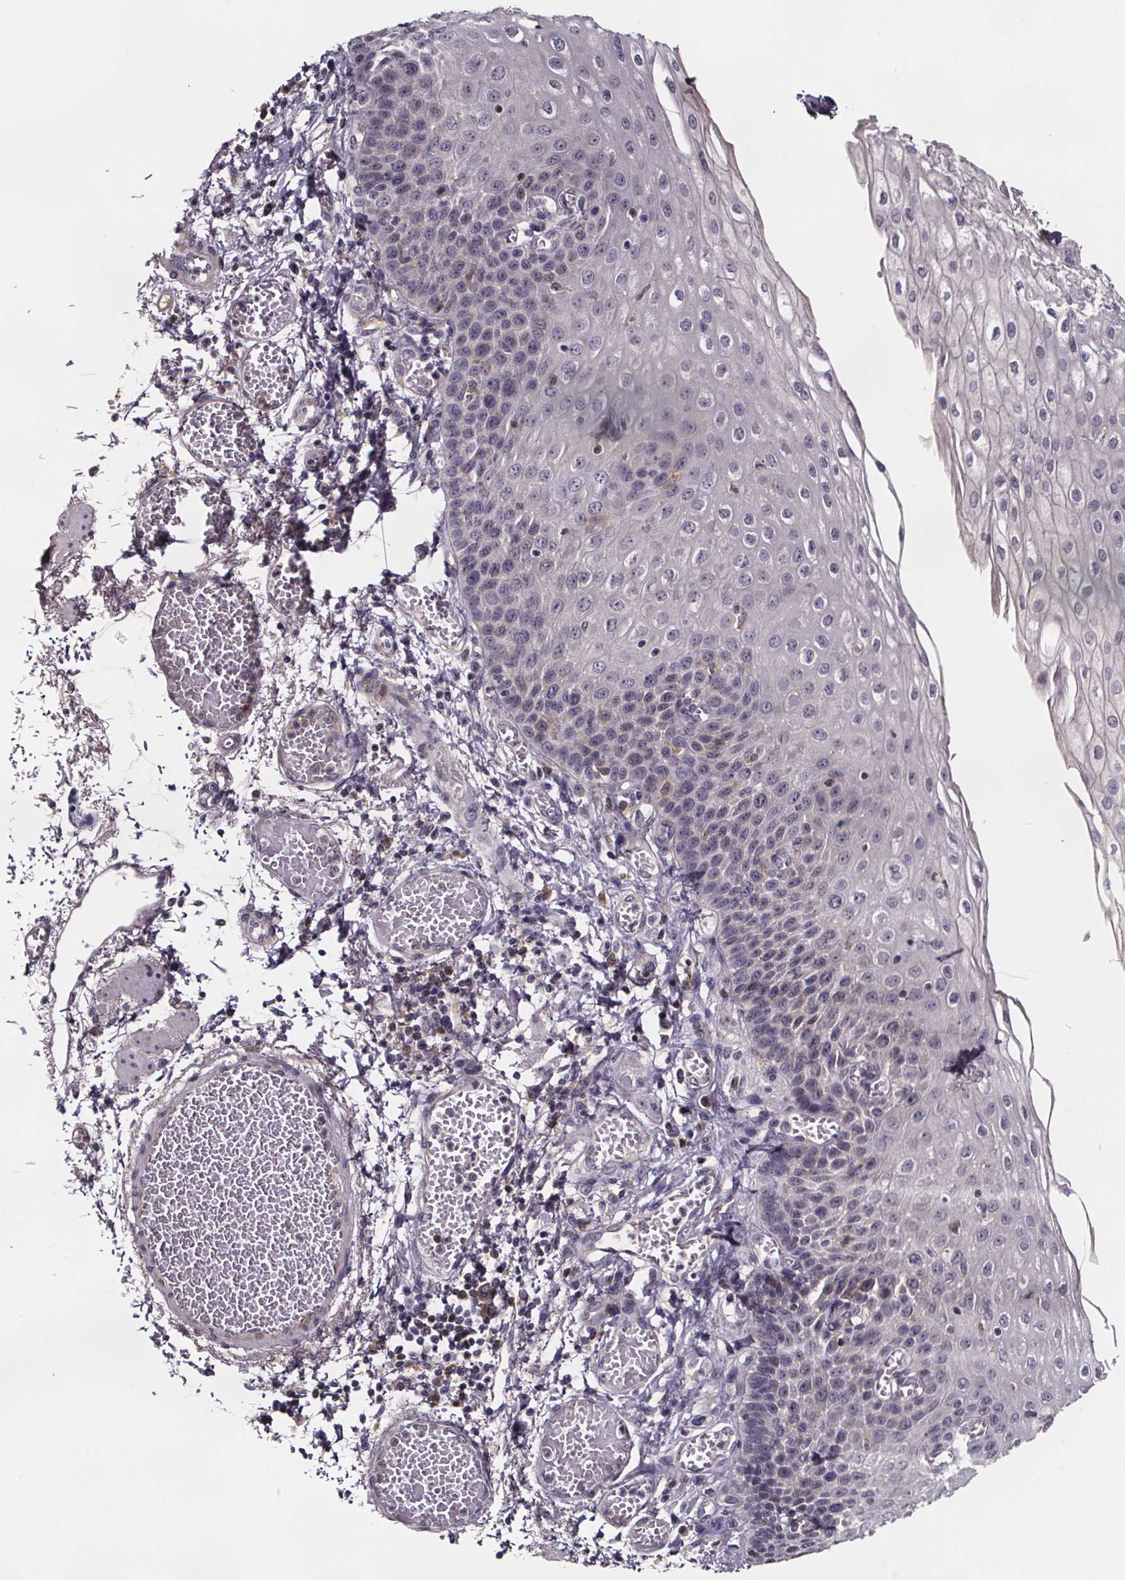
{"staining": {"intensity": "negative", "quantity": "none", "location": "none"}, "tissue": "esophagus", "cell_type": "Squamous epithelial cells", "image_type": "normal", "snomed": [{"axis": "morphology", "description": "Normal tissue, NOS"}, {"axis": "morphology", "description": "Adenocarcinoma, NOS"}, {"axis": "topography", "description": "Esophagus"}], "caption": "IHC of normal human esophagus displays no staining in squamous epithelial cells. The staining was performed using DAB to visualize the protein expression in brown, while the nuclei were stained in blue with hematoxylin (Magnification: 20x).", "gene": "NPHP4", "patient": {"sex": "male", "age": 81}}